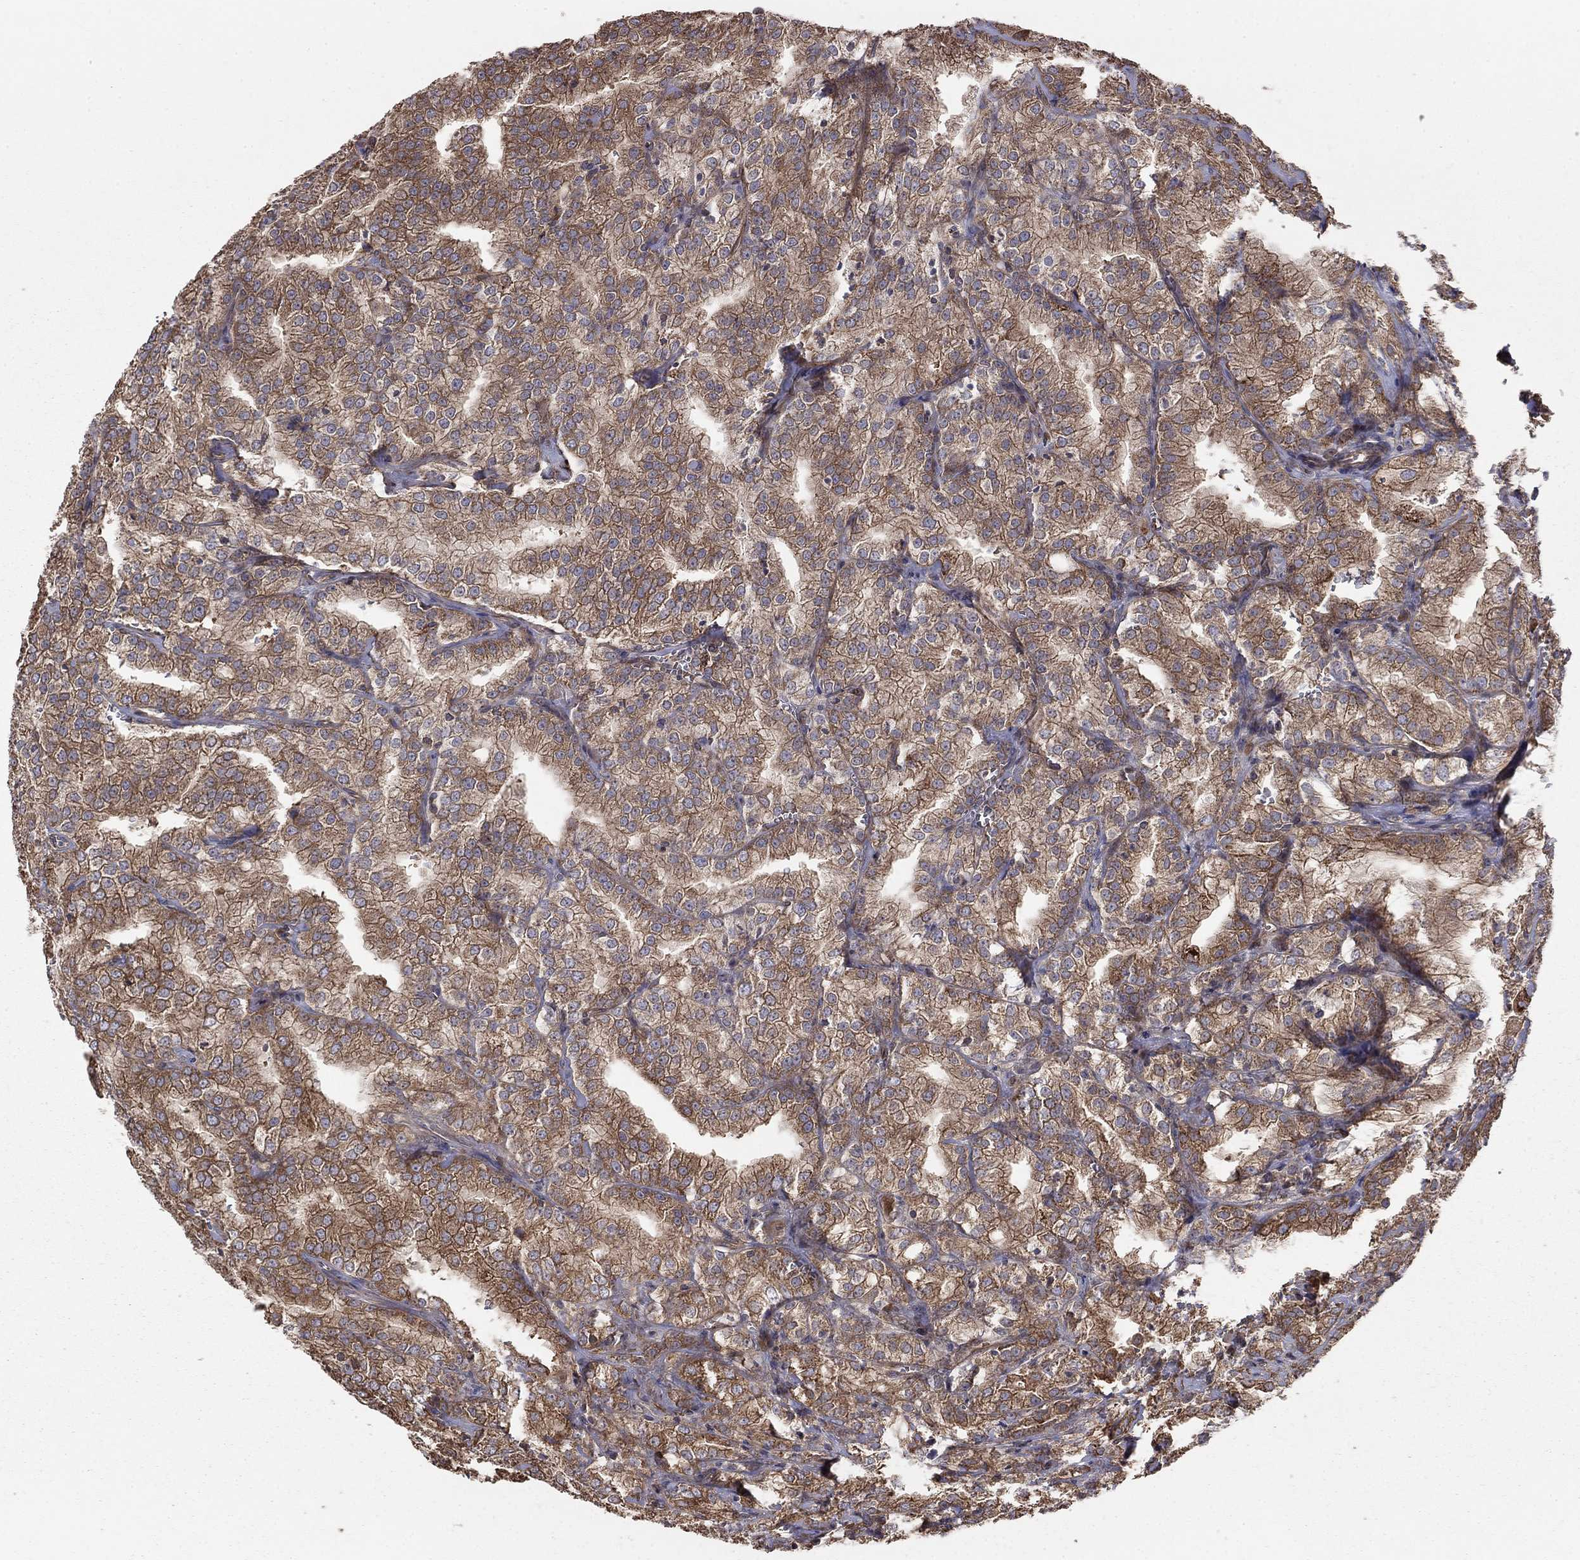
{"staining": {"intensity": "moderate", "quantity": "25%-75%", "location": "cytoplasmic/membranous"}, "tissue": "prostate cancer", "cell_type": "Tumor cells", "image_type": "cancer", "snomed": [{"axis": "morphology", "description": "Adenocarcinoma, NOS"}, {"axis": "topography", "description": "Prostate"}], "caption": "Moderate cytoplasmic/membranous expression is present in about 25%-75% of tumor cells in prostate cancer (adenocarcinoma).", "gene": "BABAM2", "patient": {"sex": "male", "age": 70}}